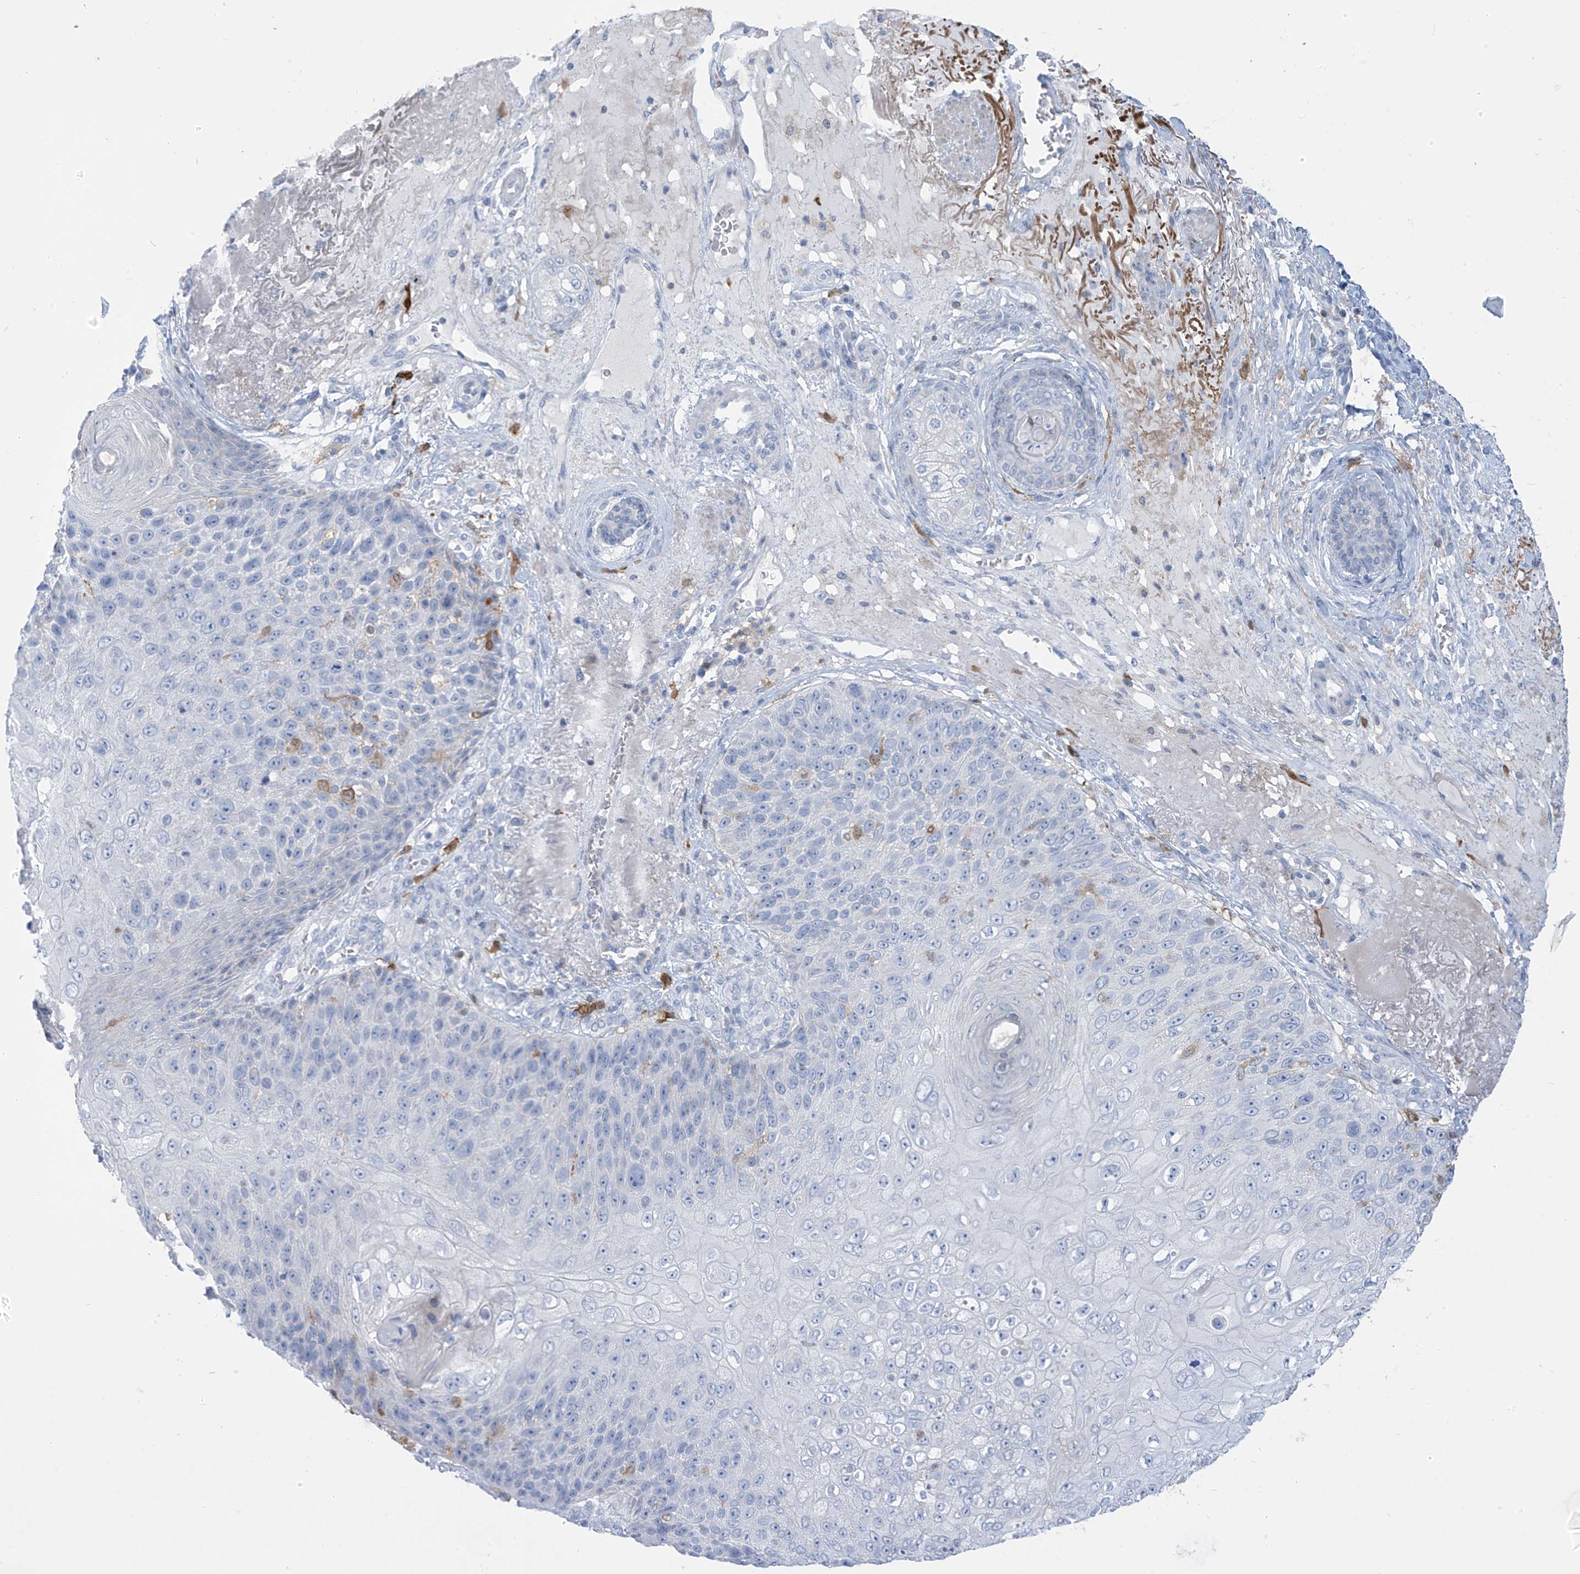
{"staining": {"intensity": "negative", "quantity": "none", "location": "none"}, "tissue": "skin cancer", "cell_type": "Tumor cells", "image_type": "cancer", "snomed": [{"axis": "morphology", "description": "Squamous cell carcinoma, NOS"}, {"axis": "topography", "description": "Skin"}], "caption": "The histopathology image reveals no significant staining in tumor cells of skin cancer.", "gene": "TRMT2B", "patient": {"sex": "female", "age": 88}}